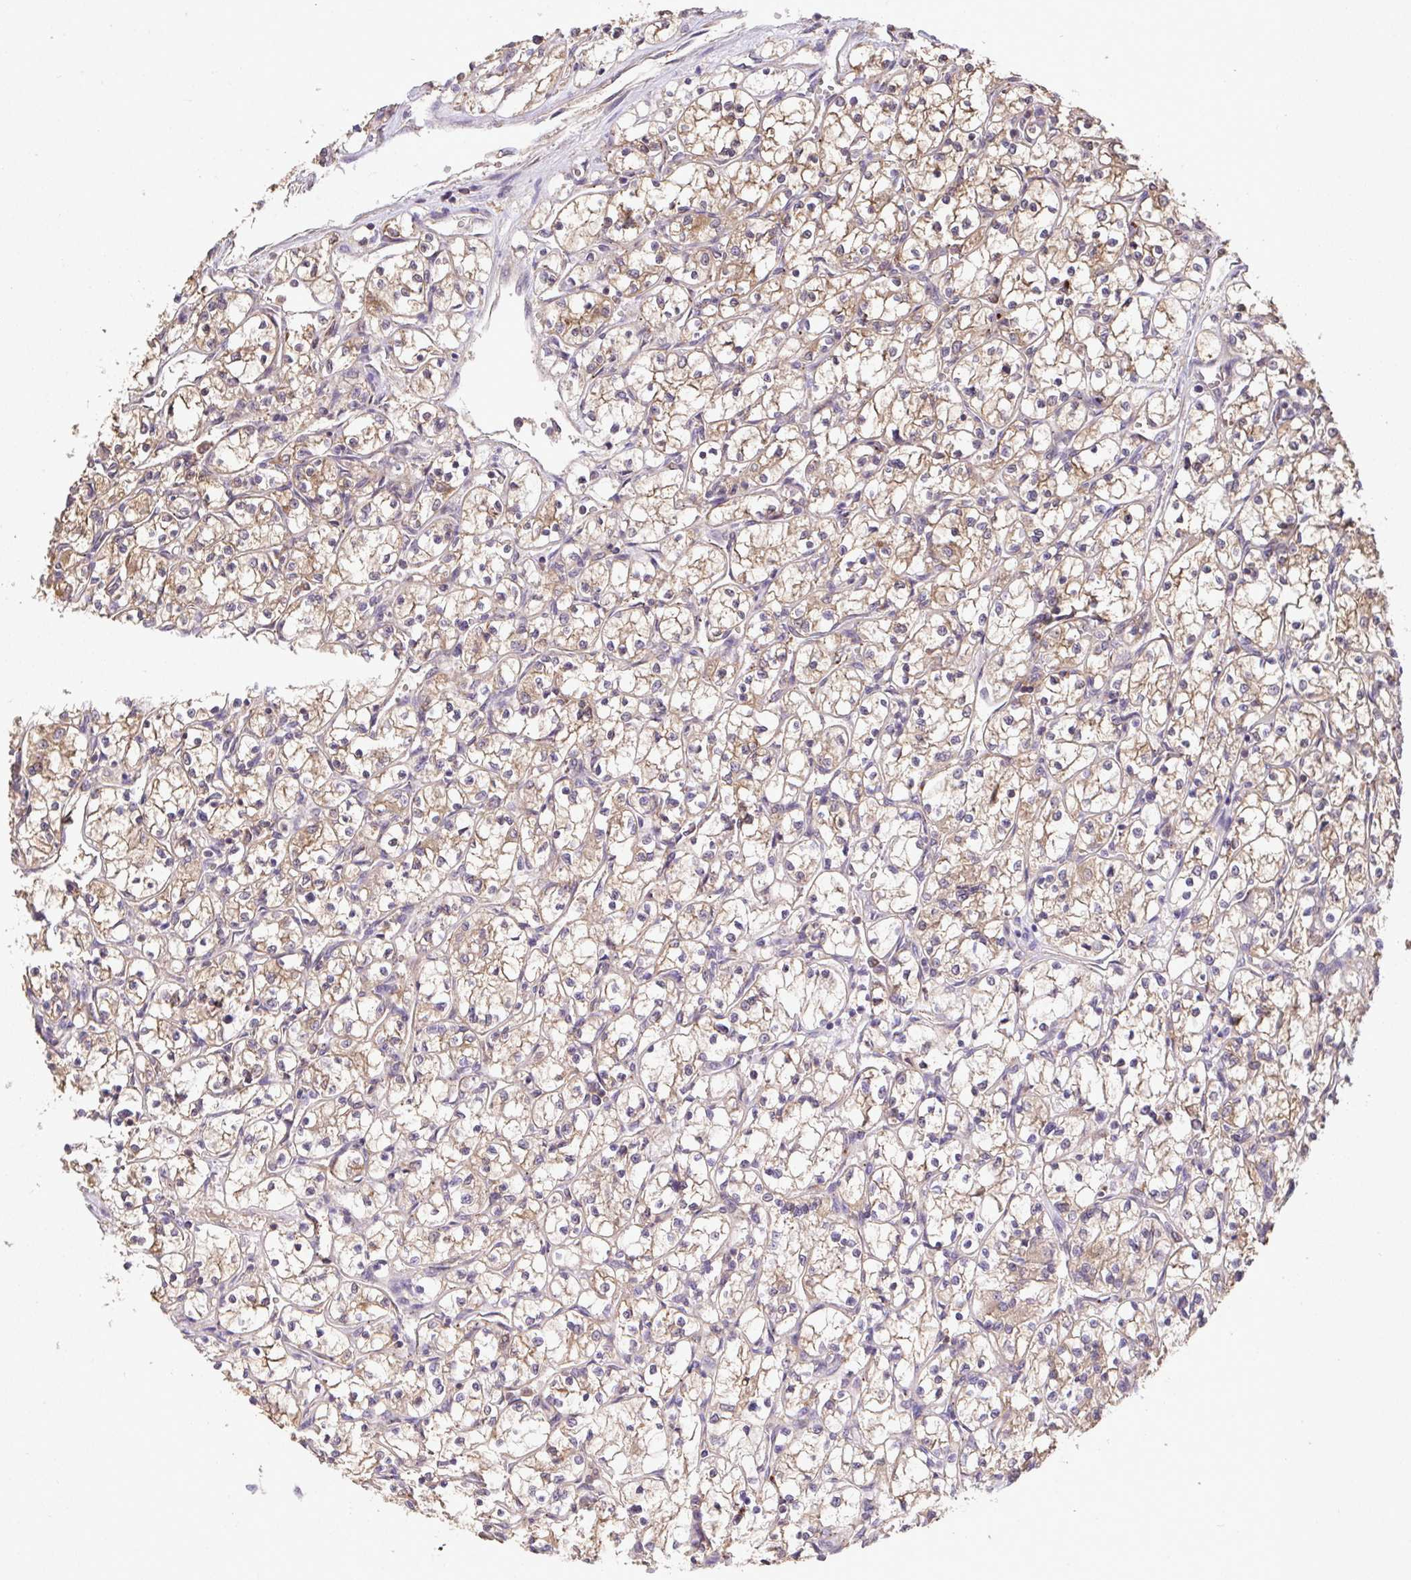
{"staining": {"intensity": "moderate", "quantity": "25%-75%", "location": "cytoplasmic/membranous"}, "tissue": "renal cancer", "cell_type": "Tumor cells", "image_type": "cancer", "snomed": [{"axis": "morphology", "description": "Adenocarcinoma, NOS"}, {"axis": "topography", "description": "Kidney"}], "caption": "Tumor cells demonstrate medium levels of moderate cytoplasmic/membranous positivity in about 25%-75% of cells in renal adenocarcinoma.", "gene": "C12orf57", "patient": {"sex": "female", "age": 69}}